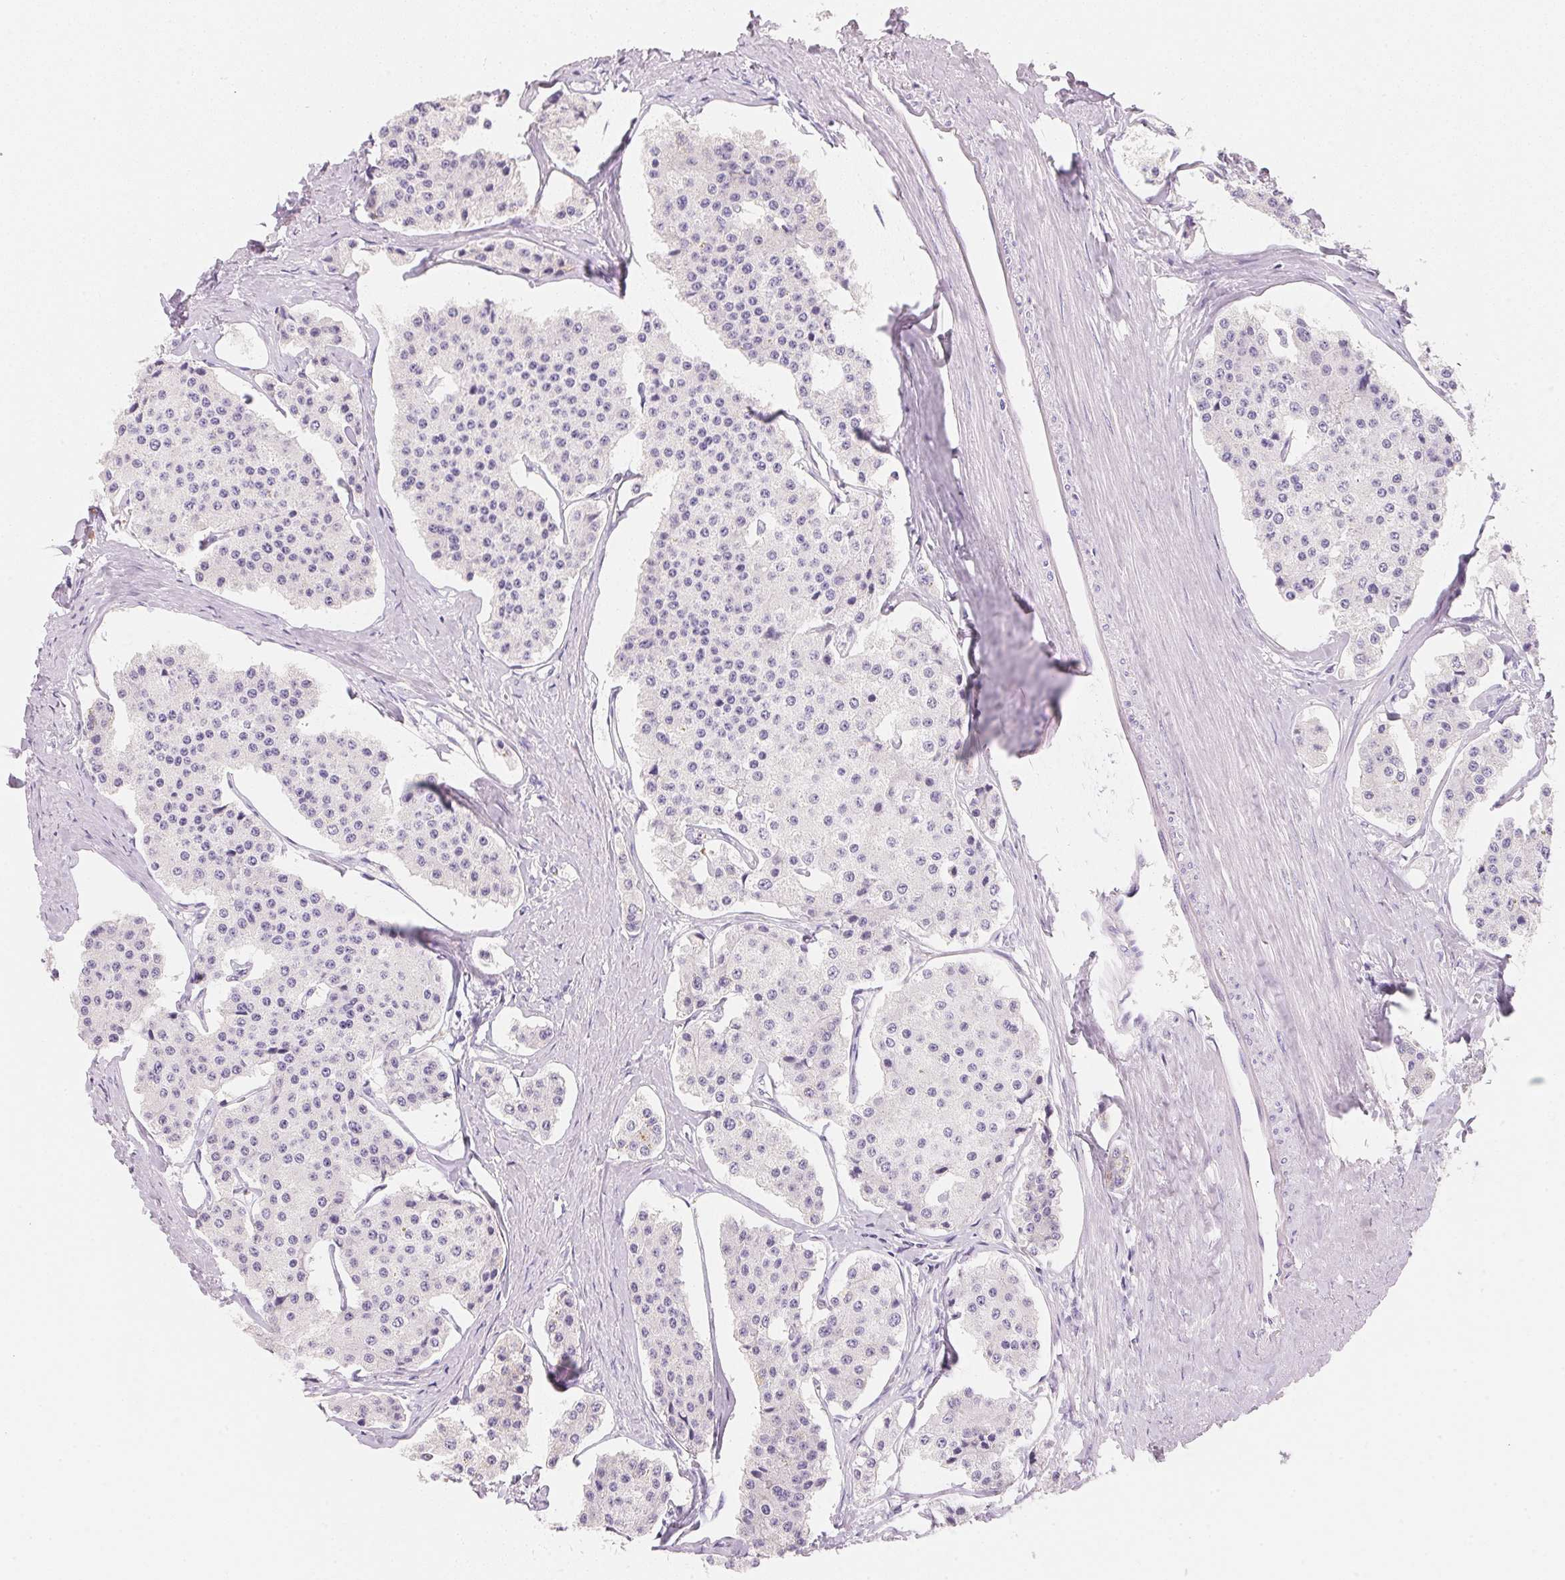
{"staining": {"intensity": "negative", "quantity": "none", "location": "none"}, "tissue": "carcinoid", "cell_type": "Tumor cells", "image_type": "cancer", "snomed": [{"axis": "morphology", "description": "Carcinoid, malignant, NOS"}, {"axis": "topography", "description": "Small intestine"}], "caption": "A high-resolution micrograph shows immunohistochemistry (IHC) staining of carcinoid, which displays no significant expression in tumor cells.", "gene": "ACP3", "patient": {"sex": "female", "age": 65}}